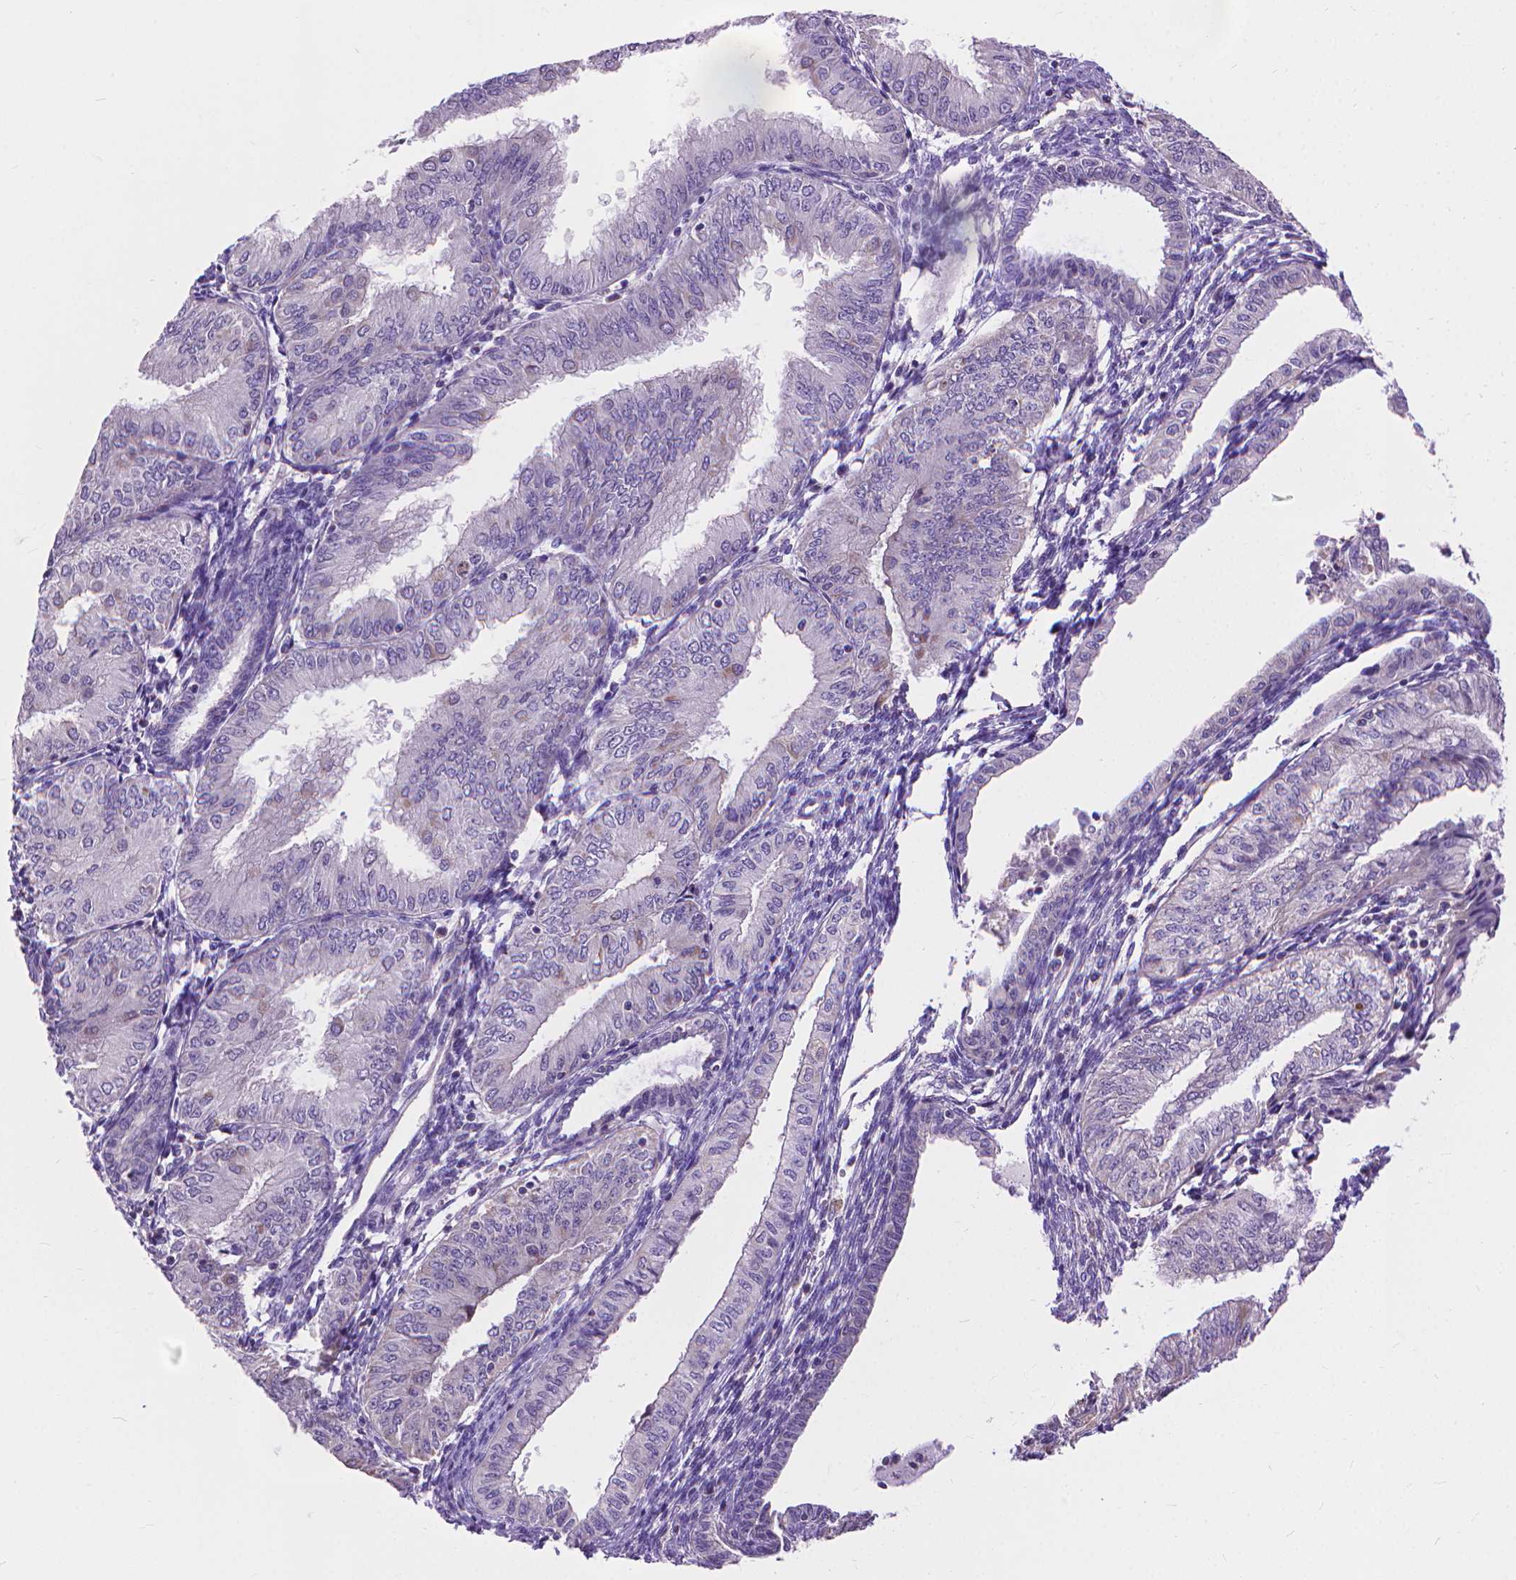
{"staining": {"intensity": "negative", "quantity": "none", "location": "none"}, "tissue": "endometrial cancer", "cell_type": "Tumor cells", "image_type": "cancer", "snomed": [{"axis": "morphology", "description": "Adenocarcinoma, NOS"}, {"axis": "topography", "description": "Endometrium"}], "caption": "Immunohistochemistry histopathology image of adenocarcinoma (endometrial) stained for a protein (brown), which demonstrates no staining in tumor cells.", "gene": "SYN1", "patient": {"sex": "female", "age": 53}}